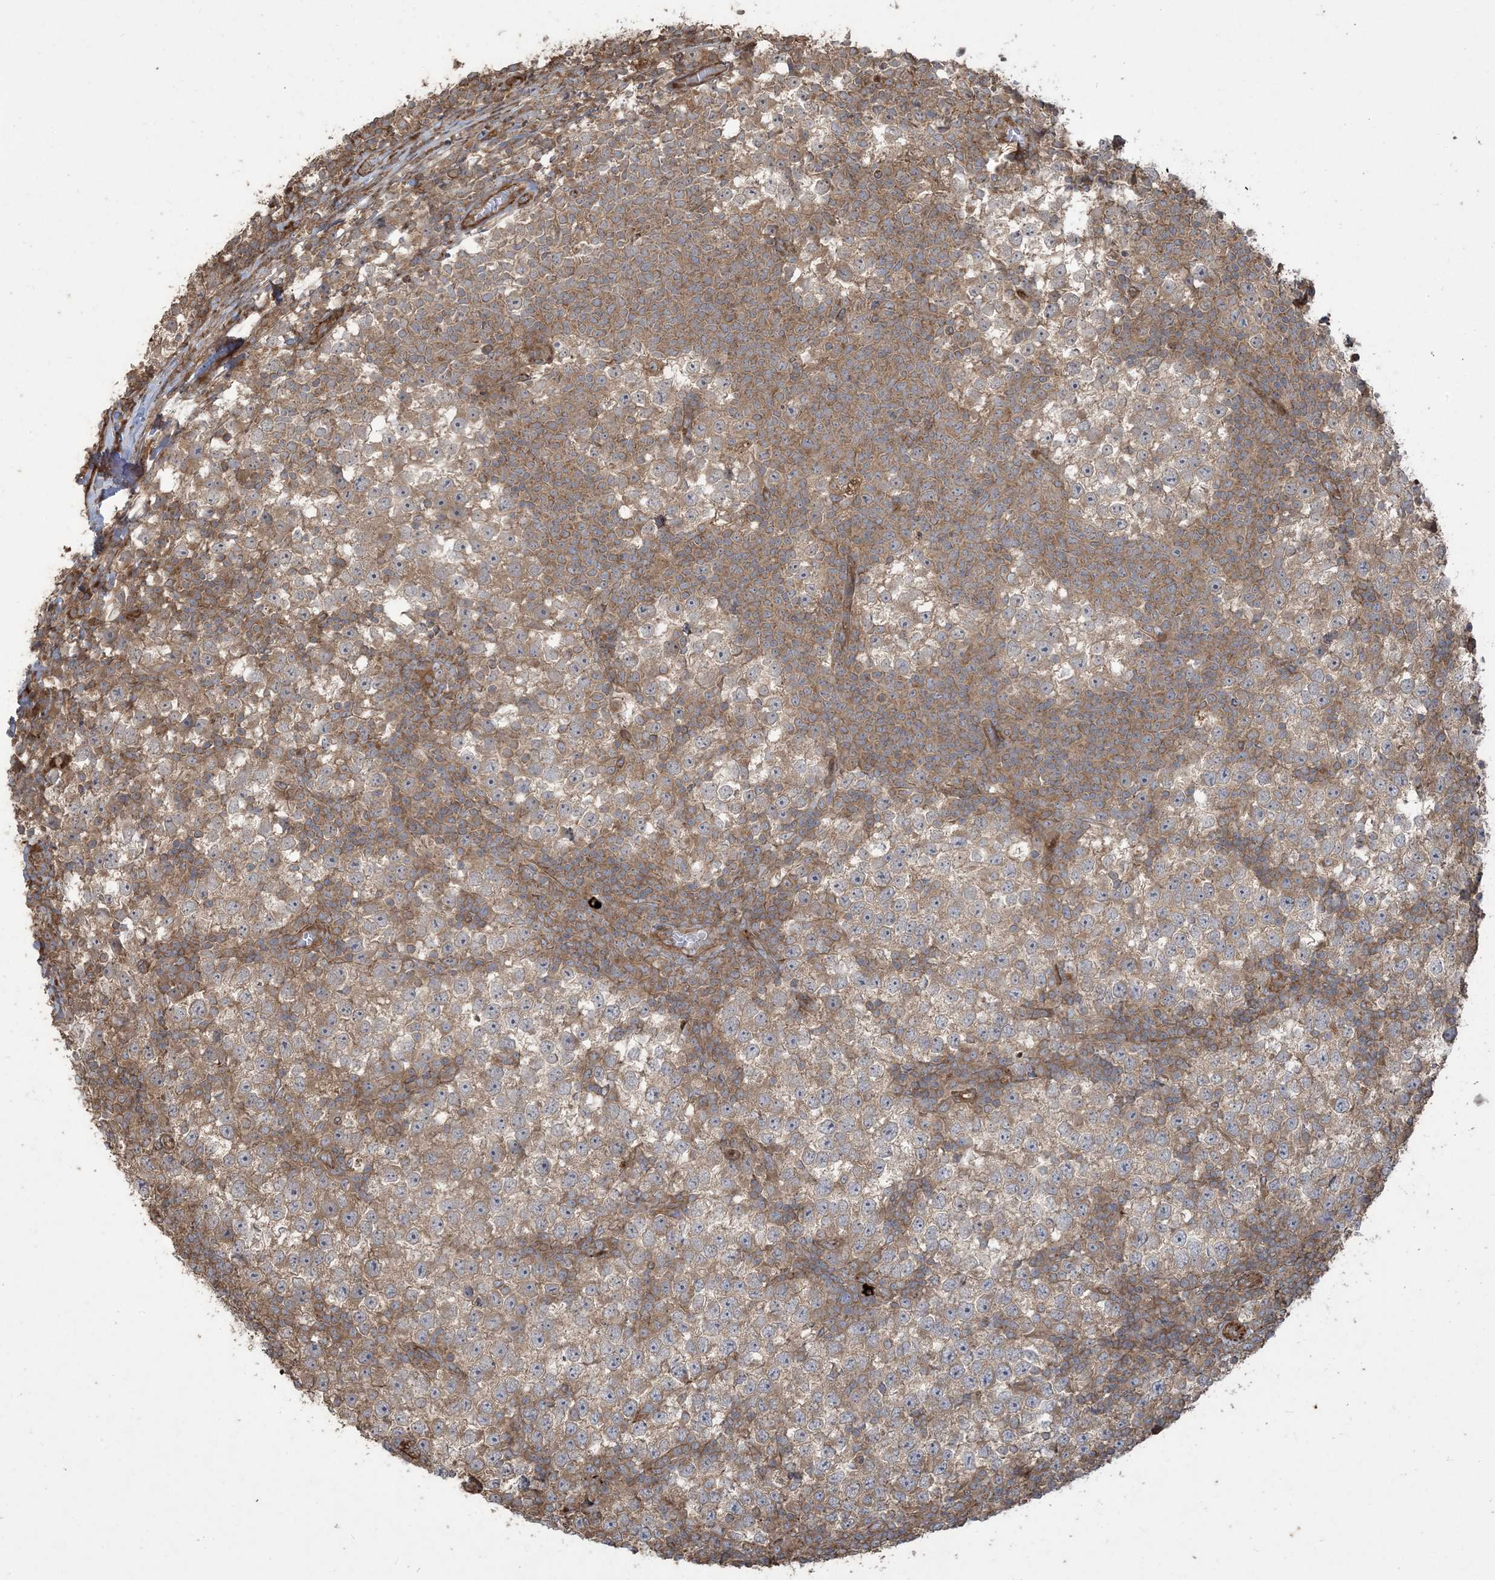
{"staining": {"intensity": "moderate", "quantity": ">75%", "location": "cytoplasmic/membranous"}, "tissue": "testis cancer", "cell_type": "Tumor cells", "image_type": "cancer", "snomed": [{"axis": "morphology", "description": "Seminoma, NOS"}, {"axis": "topography", "description": "Testis"}], "caption": "Immunohistochemical staining of seminoma (testis) reveals moderate cytoplasmic/membranous protein staining in approximately >75% of tumor cells.", "gene": "KLHL18", "patient": {"sex": "male", "age": 65}}